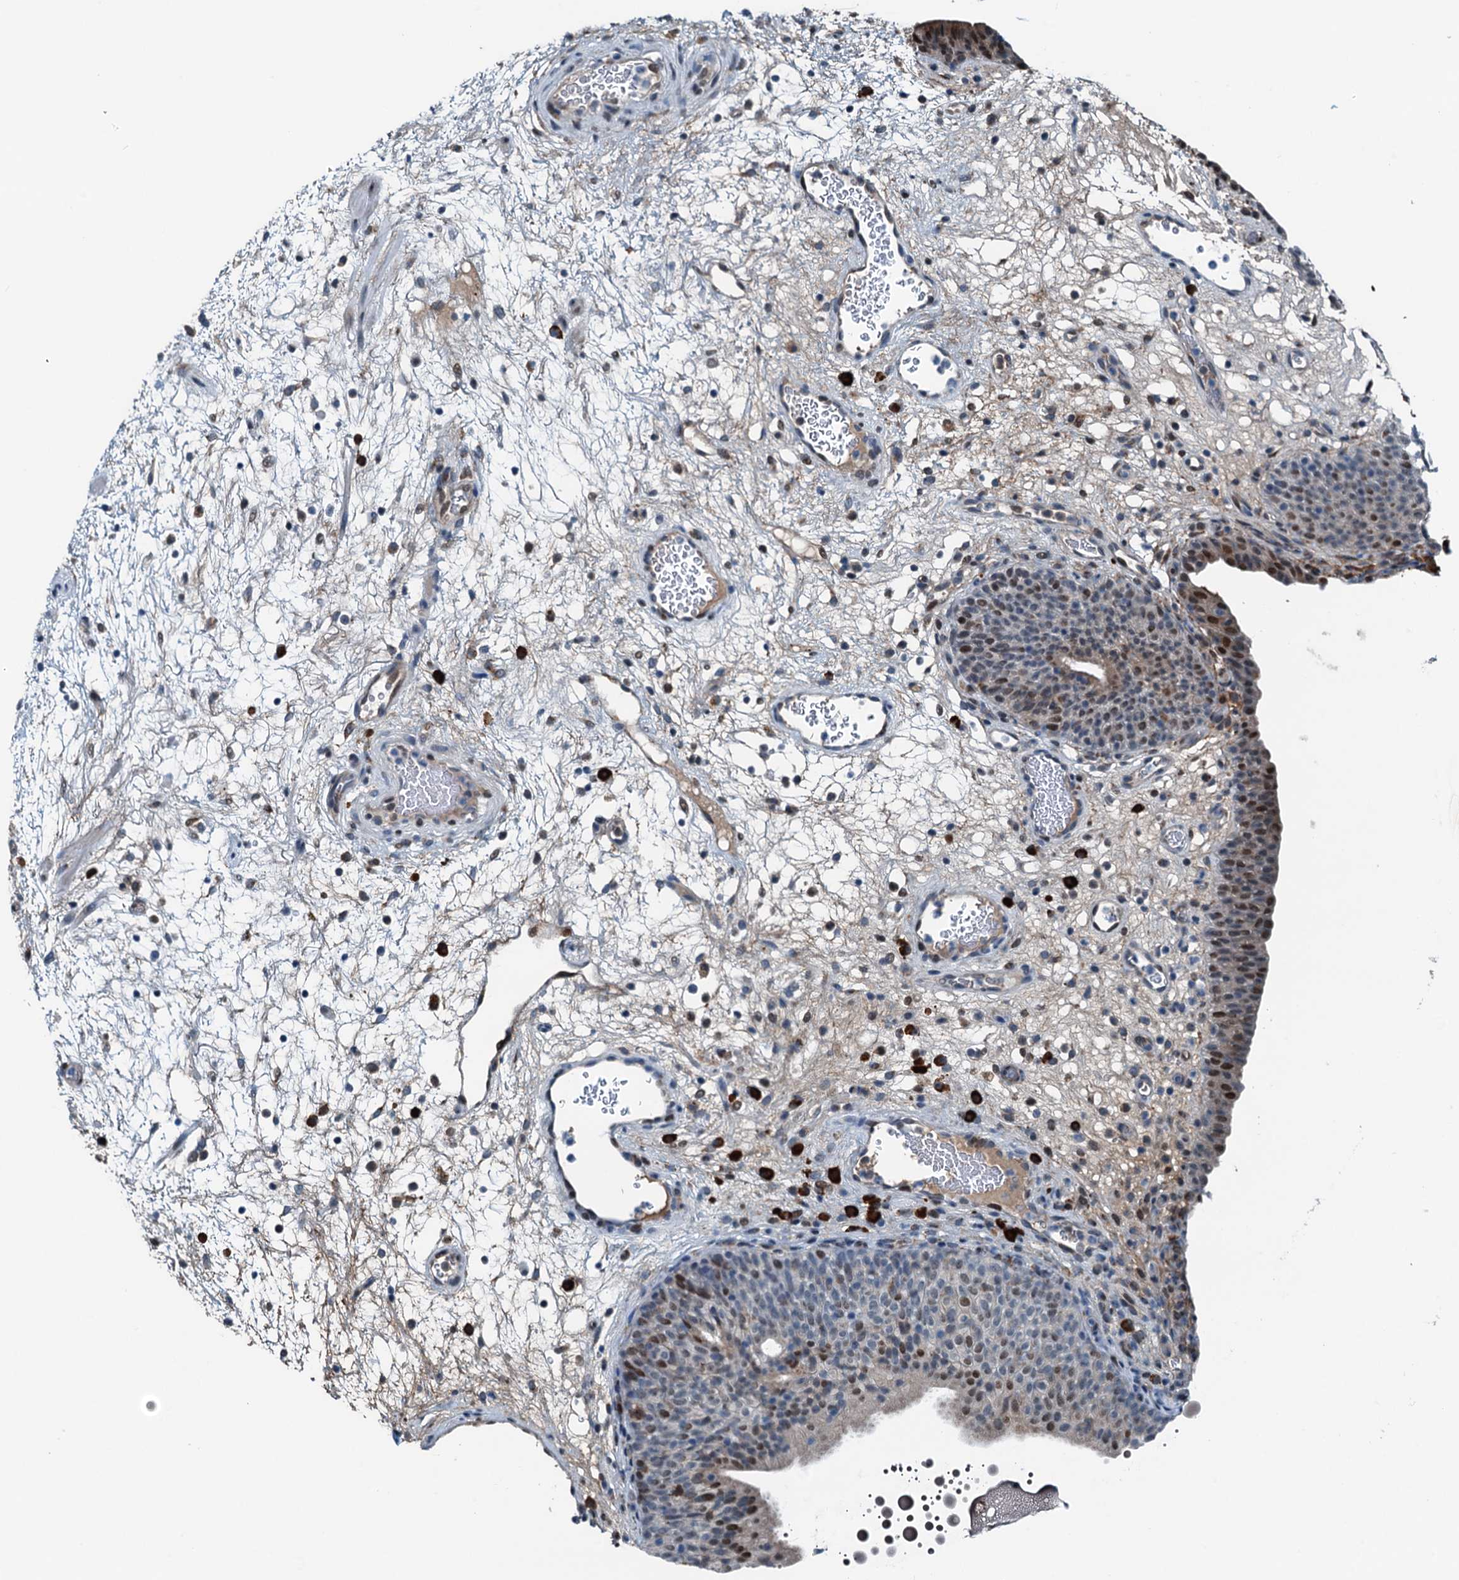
{"staining": {"intensity": "moderate", "quantity": "<25%", "location": "nuclear"}, "tissue": "urinary bladder", "cell_type": "Urothelial cells", "image_type": "normal", "snomed": [{"axis": "morphology", "description": "Normal tissue, NOS"}, {"axis": "topography", "description": "Urinary bladder"}], "caption": "Immunohistochemistry image of normal urinary bladder: human urinary bladder stained using immunohistochemistry displays low levels of moderate protein expression localized specifically in the nuclear of urothelial cells, appearing as a nuclear brown color.", "gene": "TAMALIN", "patient": {"sex": "male", "age": 71}}